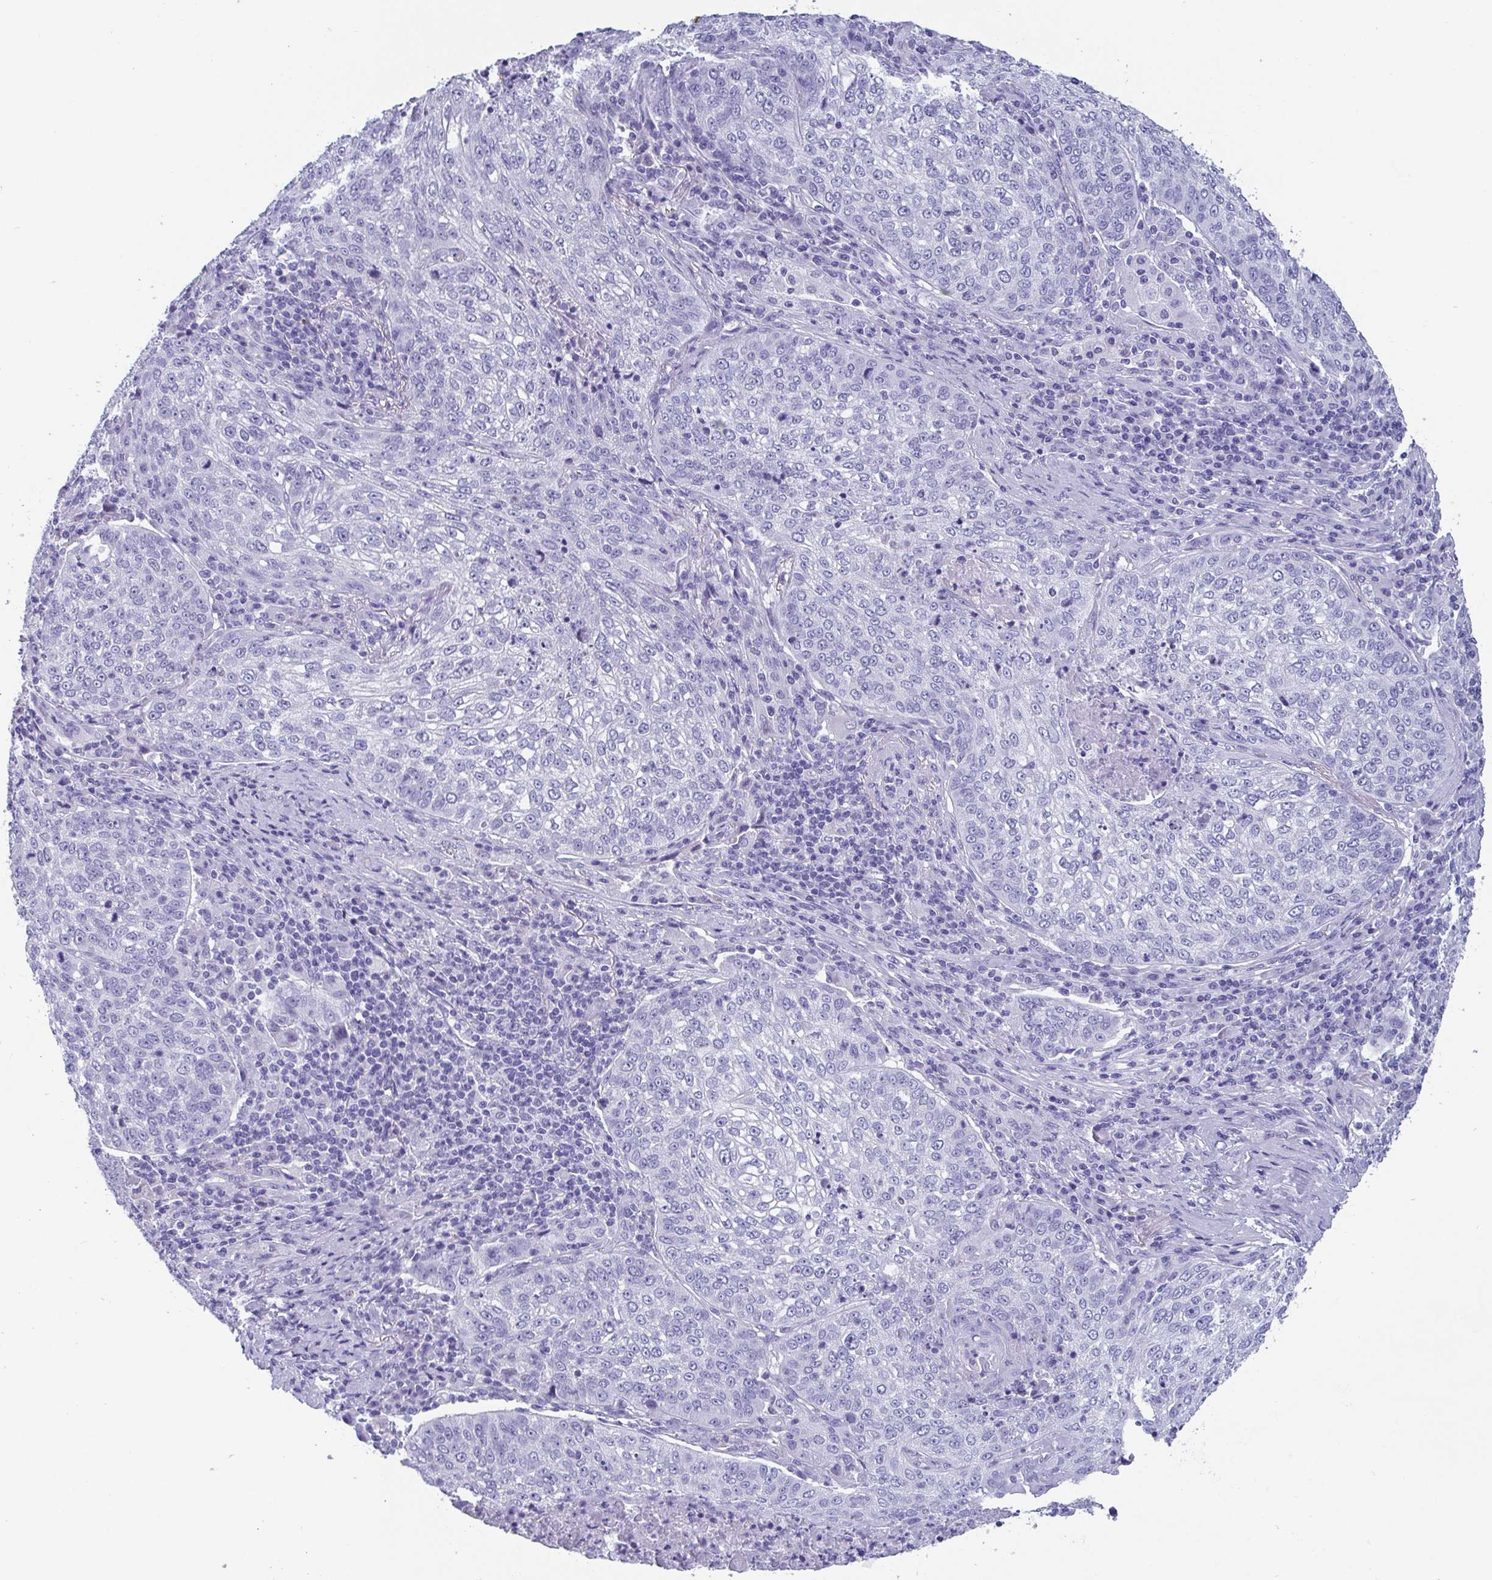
{"staining": {"intensity": "negative", "quantity": "none", "location": "none"}, "tissue": "lung cancer", "cell_type": "Tumor cells", "image_type": "cancer", "snomed": [{"axis": "morphology", "description": "Squamous cell carcinoma, NOS"}, {"axis": "topography", "description": "Lung"}], "caption": "Tumor cells are negative for protein expression in human lung squamous cell carcinoma.", "gene": "SCGN", "patient": {"sex": "male", "age": 63}}